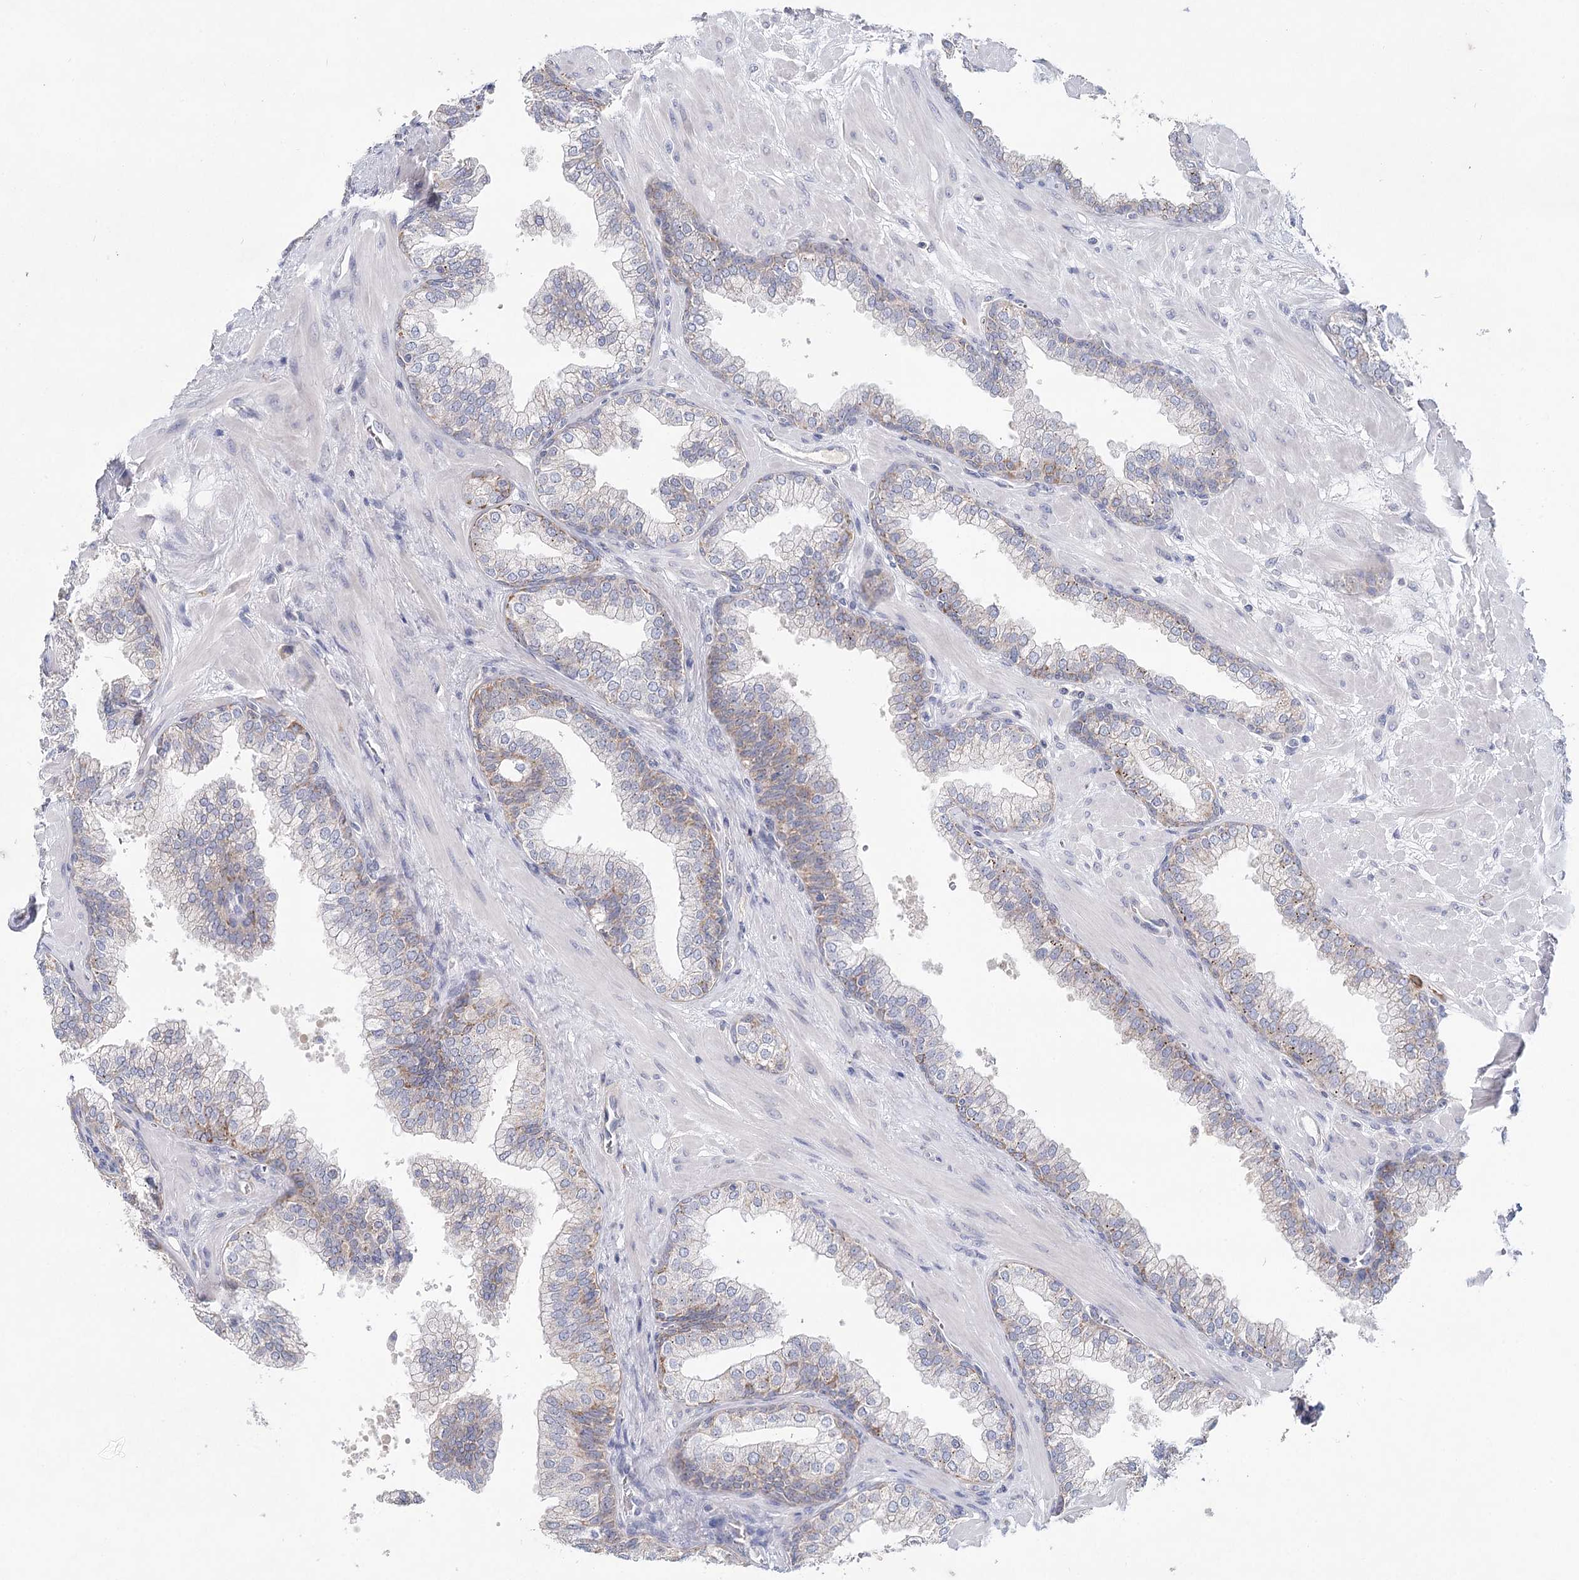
{"staining": {"intensity": "moderate", "quantity": "<25%", "location": "cytoplasmic/membranous"}, "tissue": "prostate", "cell_type": "Glandular cells", "image_type": "normal", "snomed": [{"axis": "morphology", "description": "Normal tissue, NOS"}, {"axis": "topography", "description": "Prostate"}], "caption": "Immunohistochemistry staining of benign prostate, which shows low levels of moderate cytoplasmic/membranous expression in approximately <25% of glandular cells indicating moderate cytoplasmic/membranous protein expression. The staining was performed using DAB (3,3'-diaminobenzidine) (brown) for protein detection and nuclei were counterstained in hematoxylin (blue).", "gene": "ARHGAP44", "patient": {"sex": "male", "age": 60}}